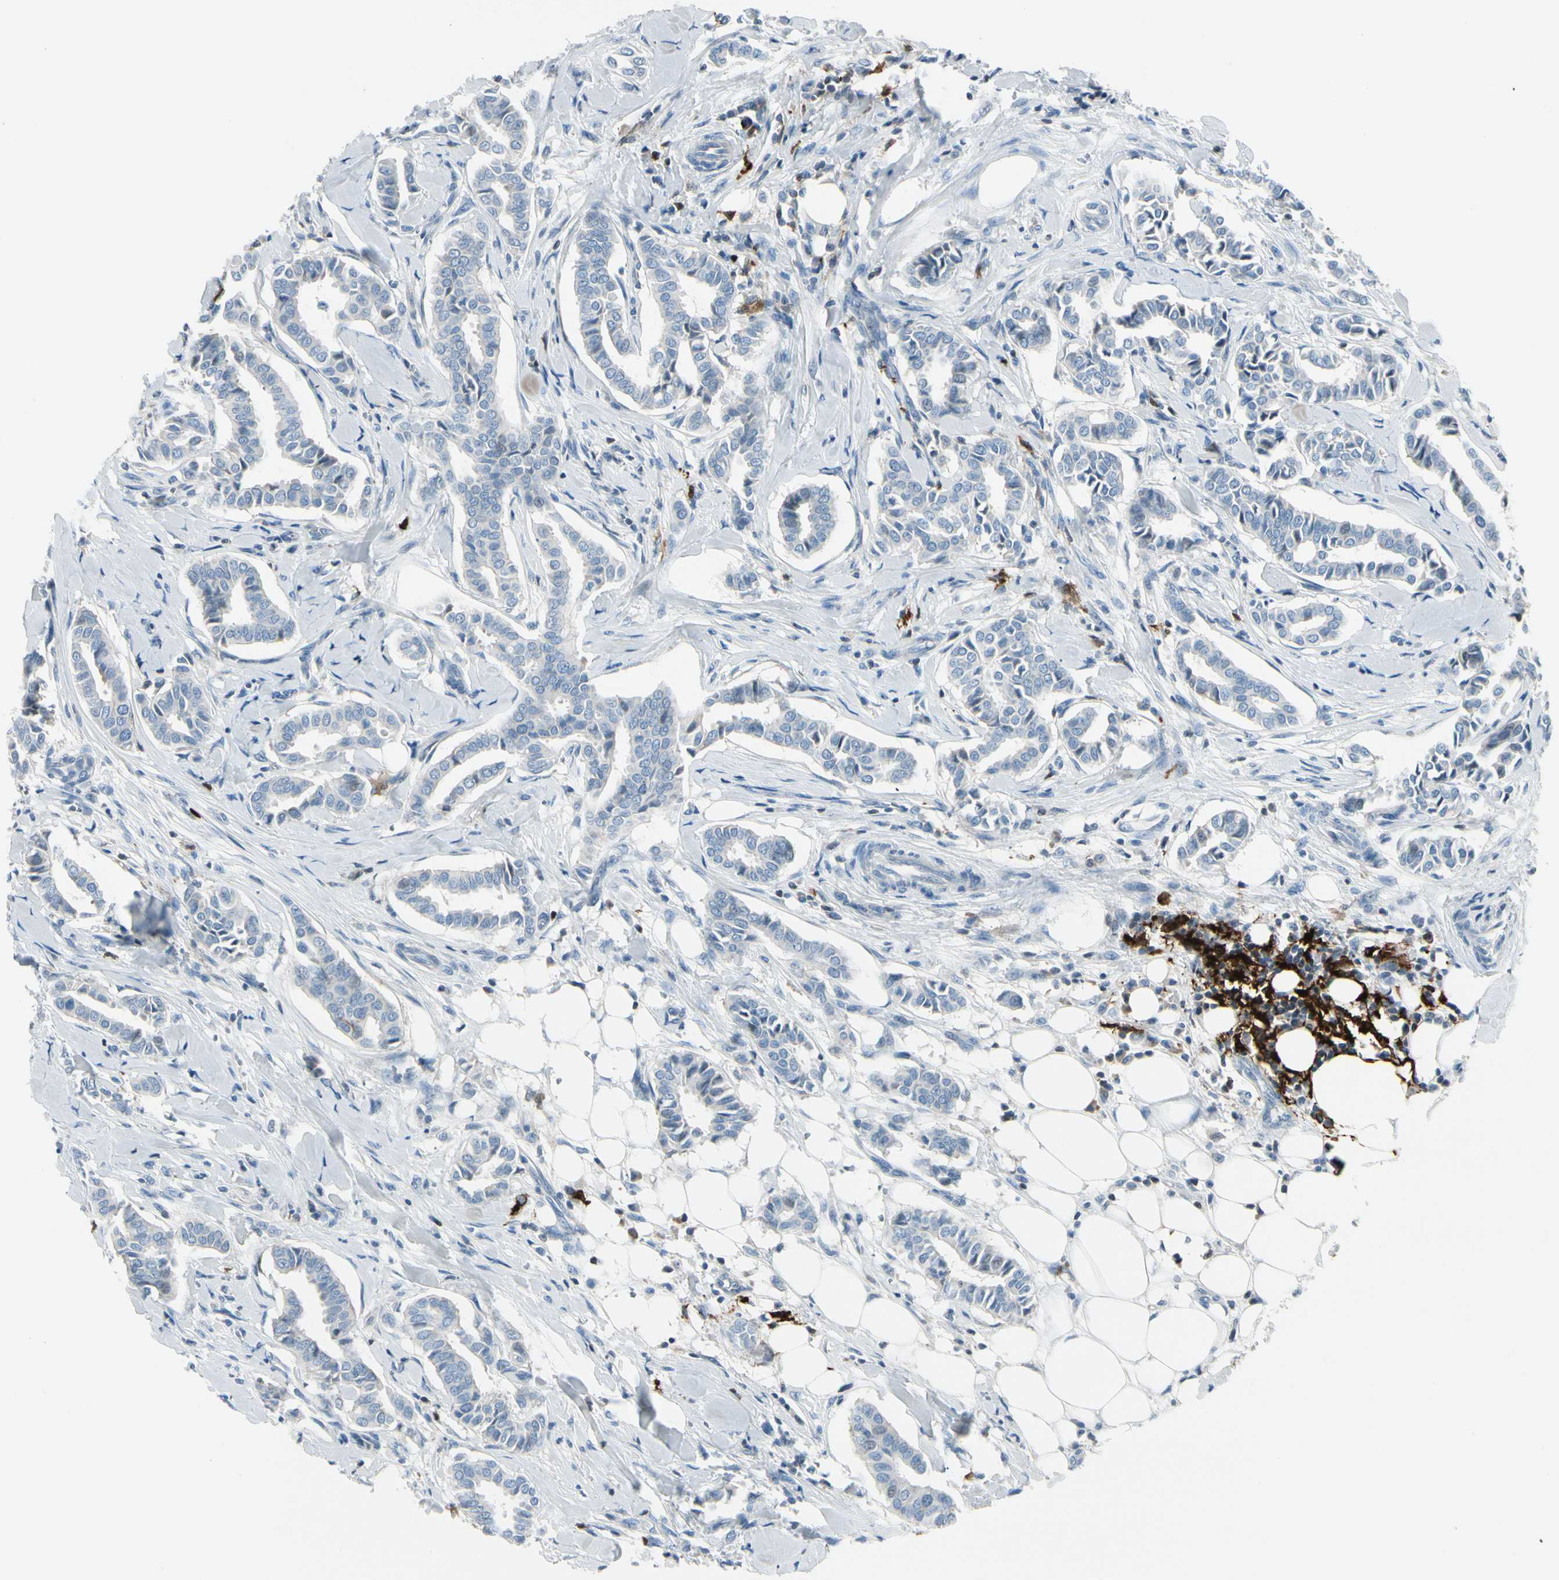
{"staining": {"intensity": "negative", "quantity": "none", "location": "none"}, "tissue": "head and neck cancer", "cell_type": "Tumor cells", "image_type": "cancer", "snomed": [{"axis": "morphology", "description": "Adenocarcinoma, NOS"}, {"axis": "topography", "description": "Salivary gland"}, {"axis": "topography", "description": "Head-Neck"}], "caption": "A high-resolution micrograph shows IHC staining of head and neck cancer (adenocarcinoma), which demonstrates no significant positivity in tumor cells.", "gene": "TRAF1", "patient": {"sex": "female", "age": 59}}